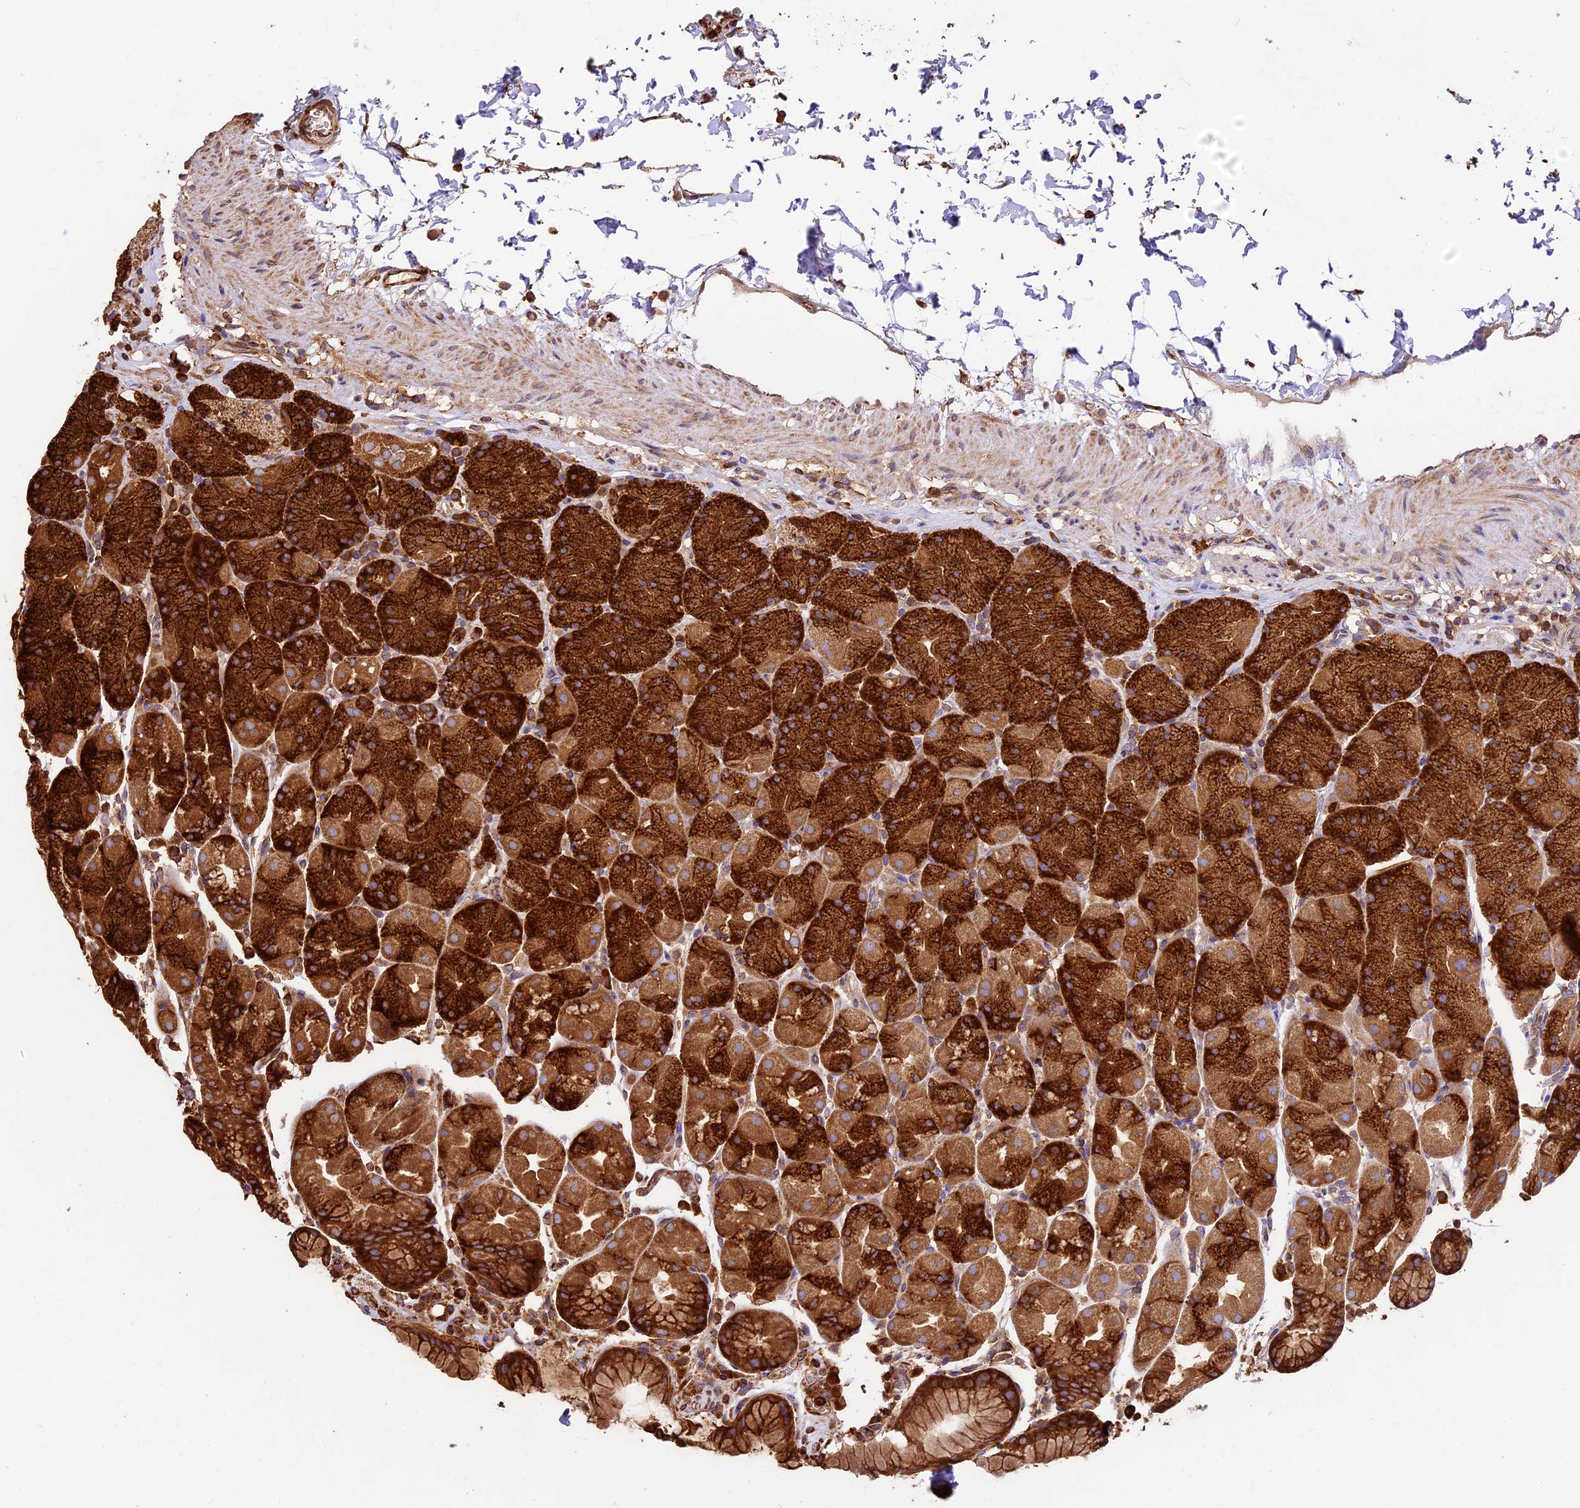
{"staining": {"intensity": "strong", "quantity": ">75%", "location": "cytoplasmic/membranous"}, "tissue": "stomach", "cell_type": "Glandular cells", "image_type": "normal", "snomed": [{"axis": "morphology", "description": "Normal tissue, NOS"}, {"axis": "topography", "description": "Stomach, upper"}, {"axis": "topography", "description": "Stomach, lower"}], "caption": "The histopathology image displays immunohistochemical staining of unremarkable stomach. There is strong cytoplasmic/membranous expression is identified in about >75% of glandular cells. The staining is performed using DAB brown chromogen to label protein expression. The nuclei are counter-stained blue using hematoxylin.", "gene": "KARS1", "patient": {"sex": "male", "age": 67}}